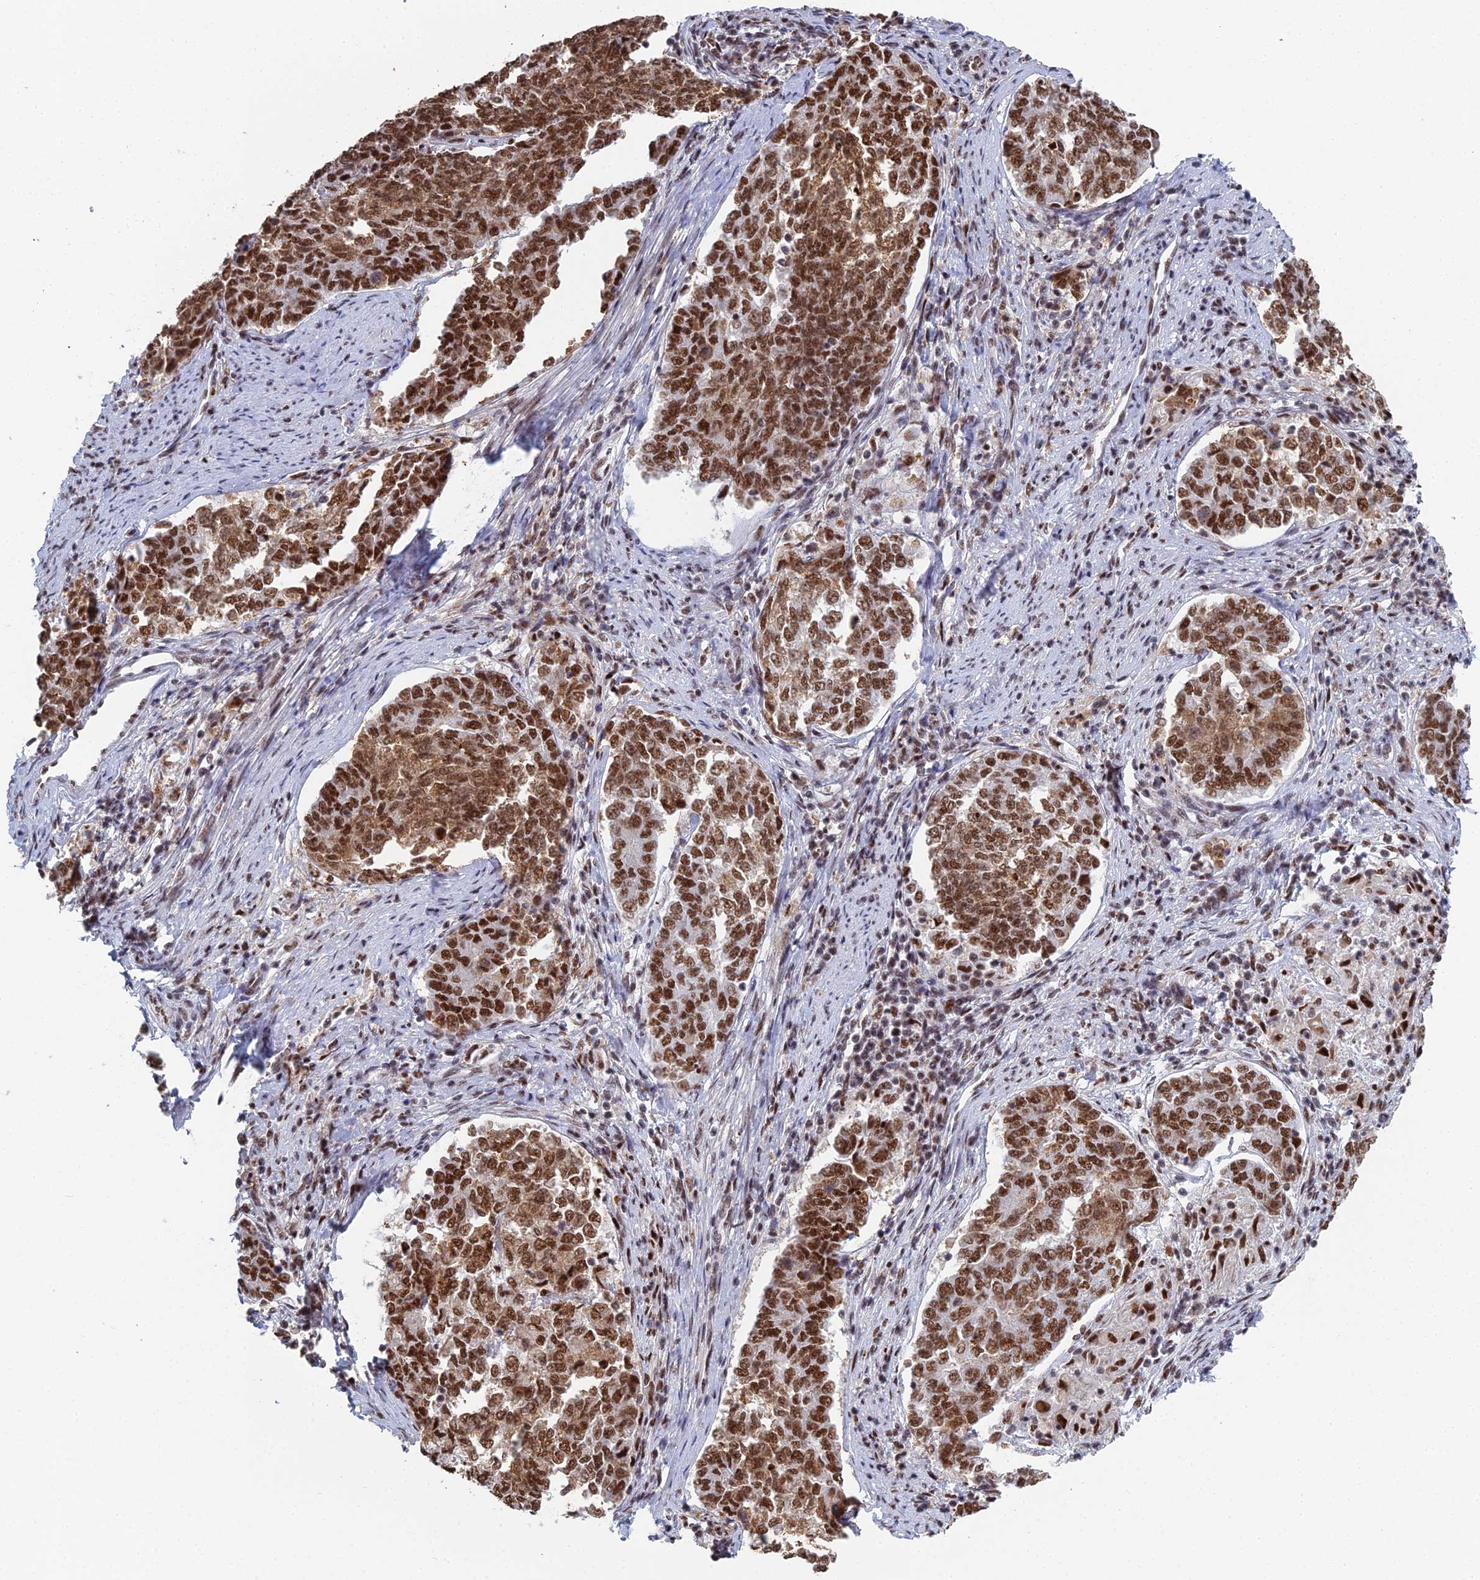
{"staining": {"intensity": "strong", "quantity": ">75%", "location": "nuclear"}, "tissue": "endometrial cancer", "cell_type": "Tumor cells", "image_type": "cancer", "snomed": [{"axis": "morphology", "description": "Adenocarcinoma, NOS"}, {"axis": "topography", "description": "Endometrium"}], "caption": "The immunohistochemical stain shows strong nuclear staining in tumor cells of adenocarcinoma (endometrial) tissue.", "gene": "SF3B3", "patient": {"sex": "female", "age": 80}}